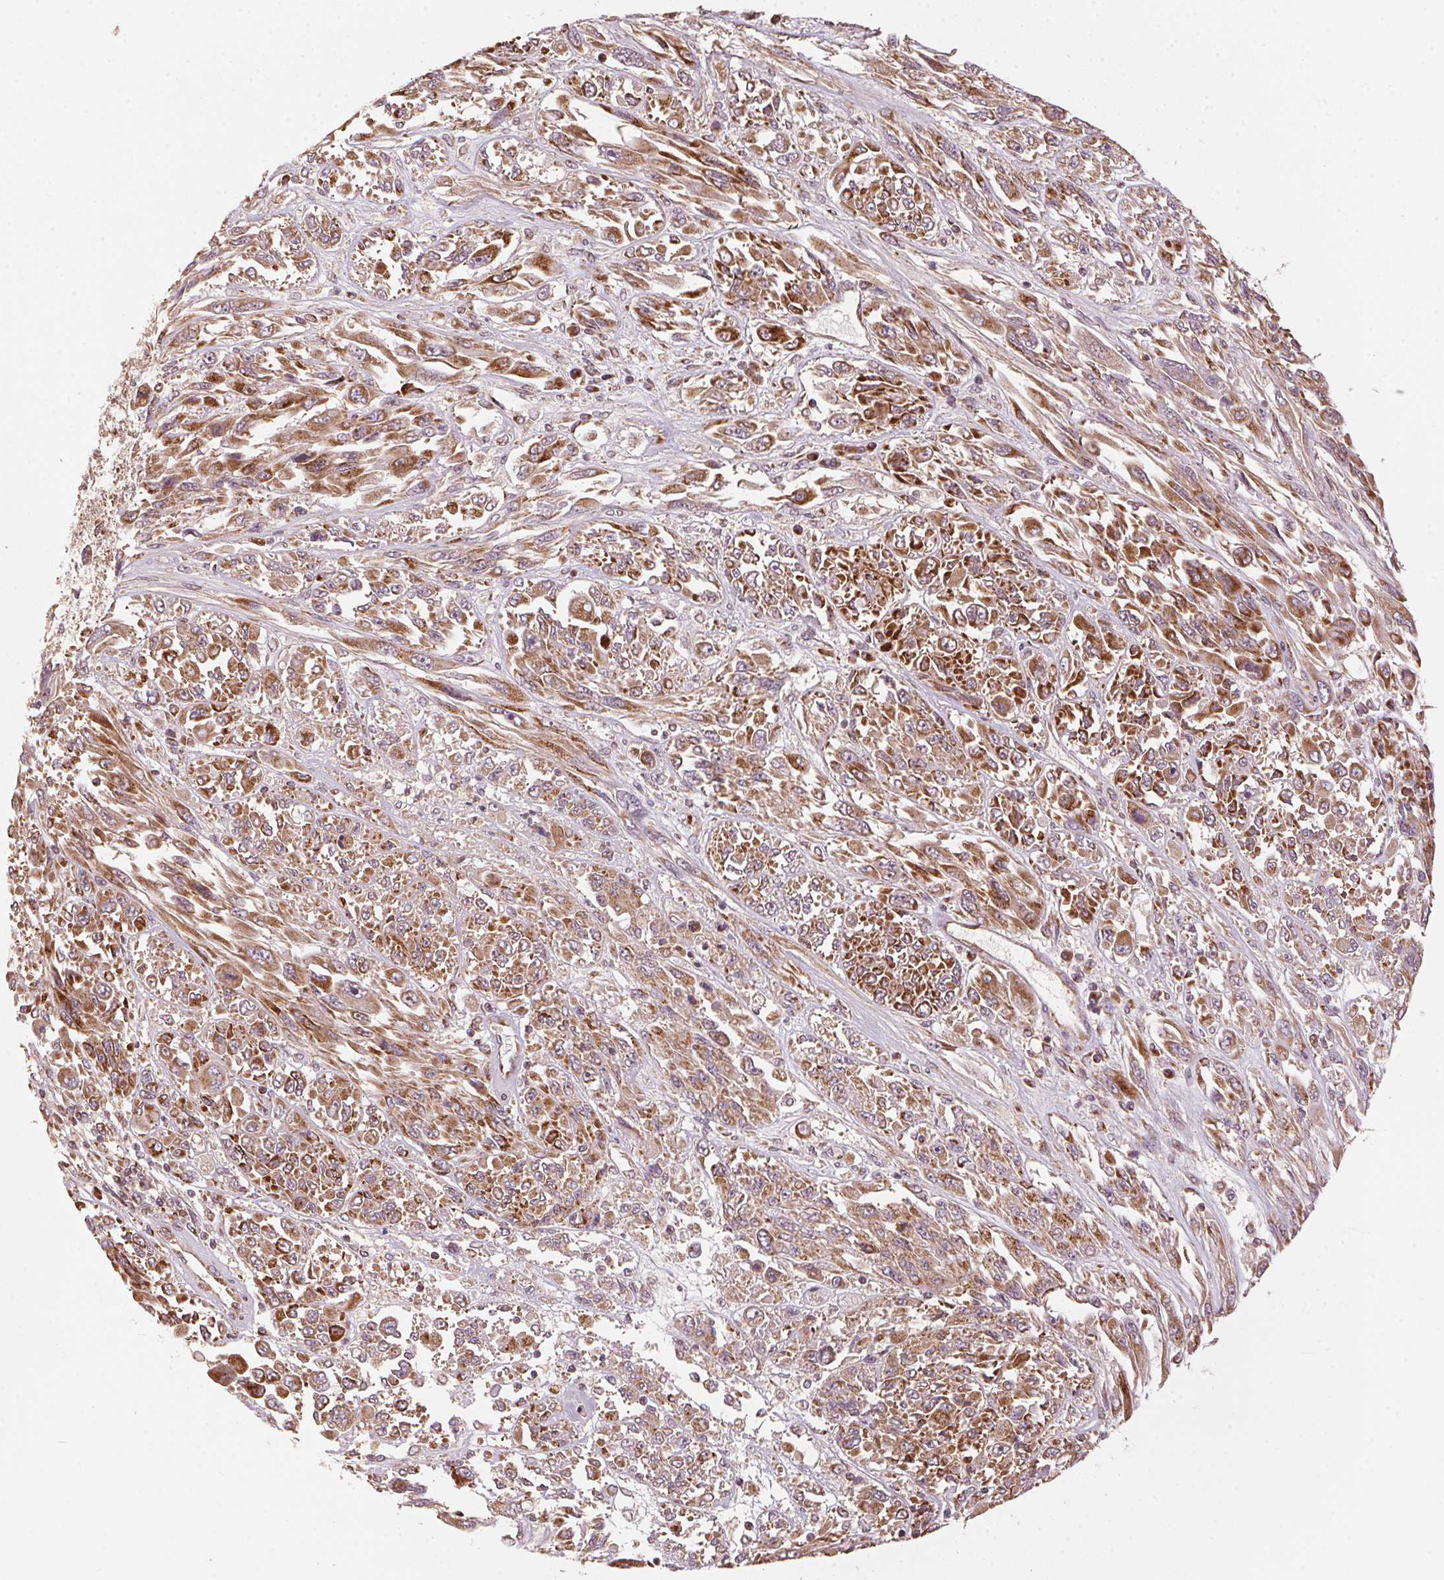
{"staining": {"intensity": "strong", "quantity": ">75%", "location": "cytoplasmic/membranous"}, "tissue": "melanoma", "cell_type": "Tumor cells", "image_type": "cancer", "snomed": [{"axis": "morphology", "description": "Malignant melanoma, NOS"}, {"axis": "topography", "description": "Skin"}], "caption": "Strong cytoplasmic/membranous expression for a protein is seen in approximately >75% of tumor cells of melanoma using IHC.", "gene": "TOMM70", "patient": {"sex": "female", "age": 91}}